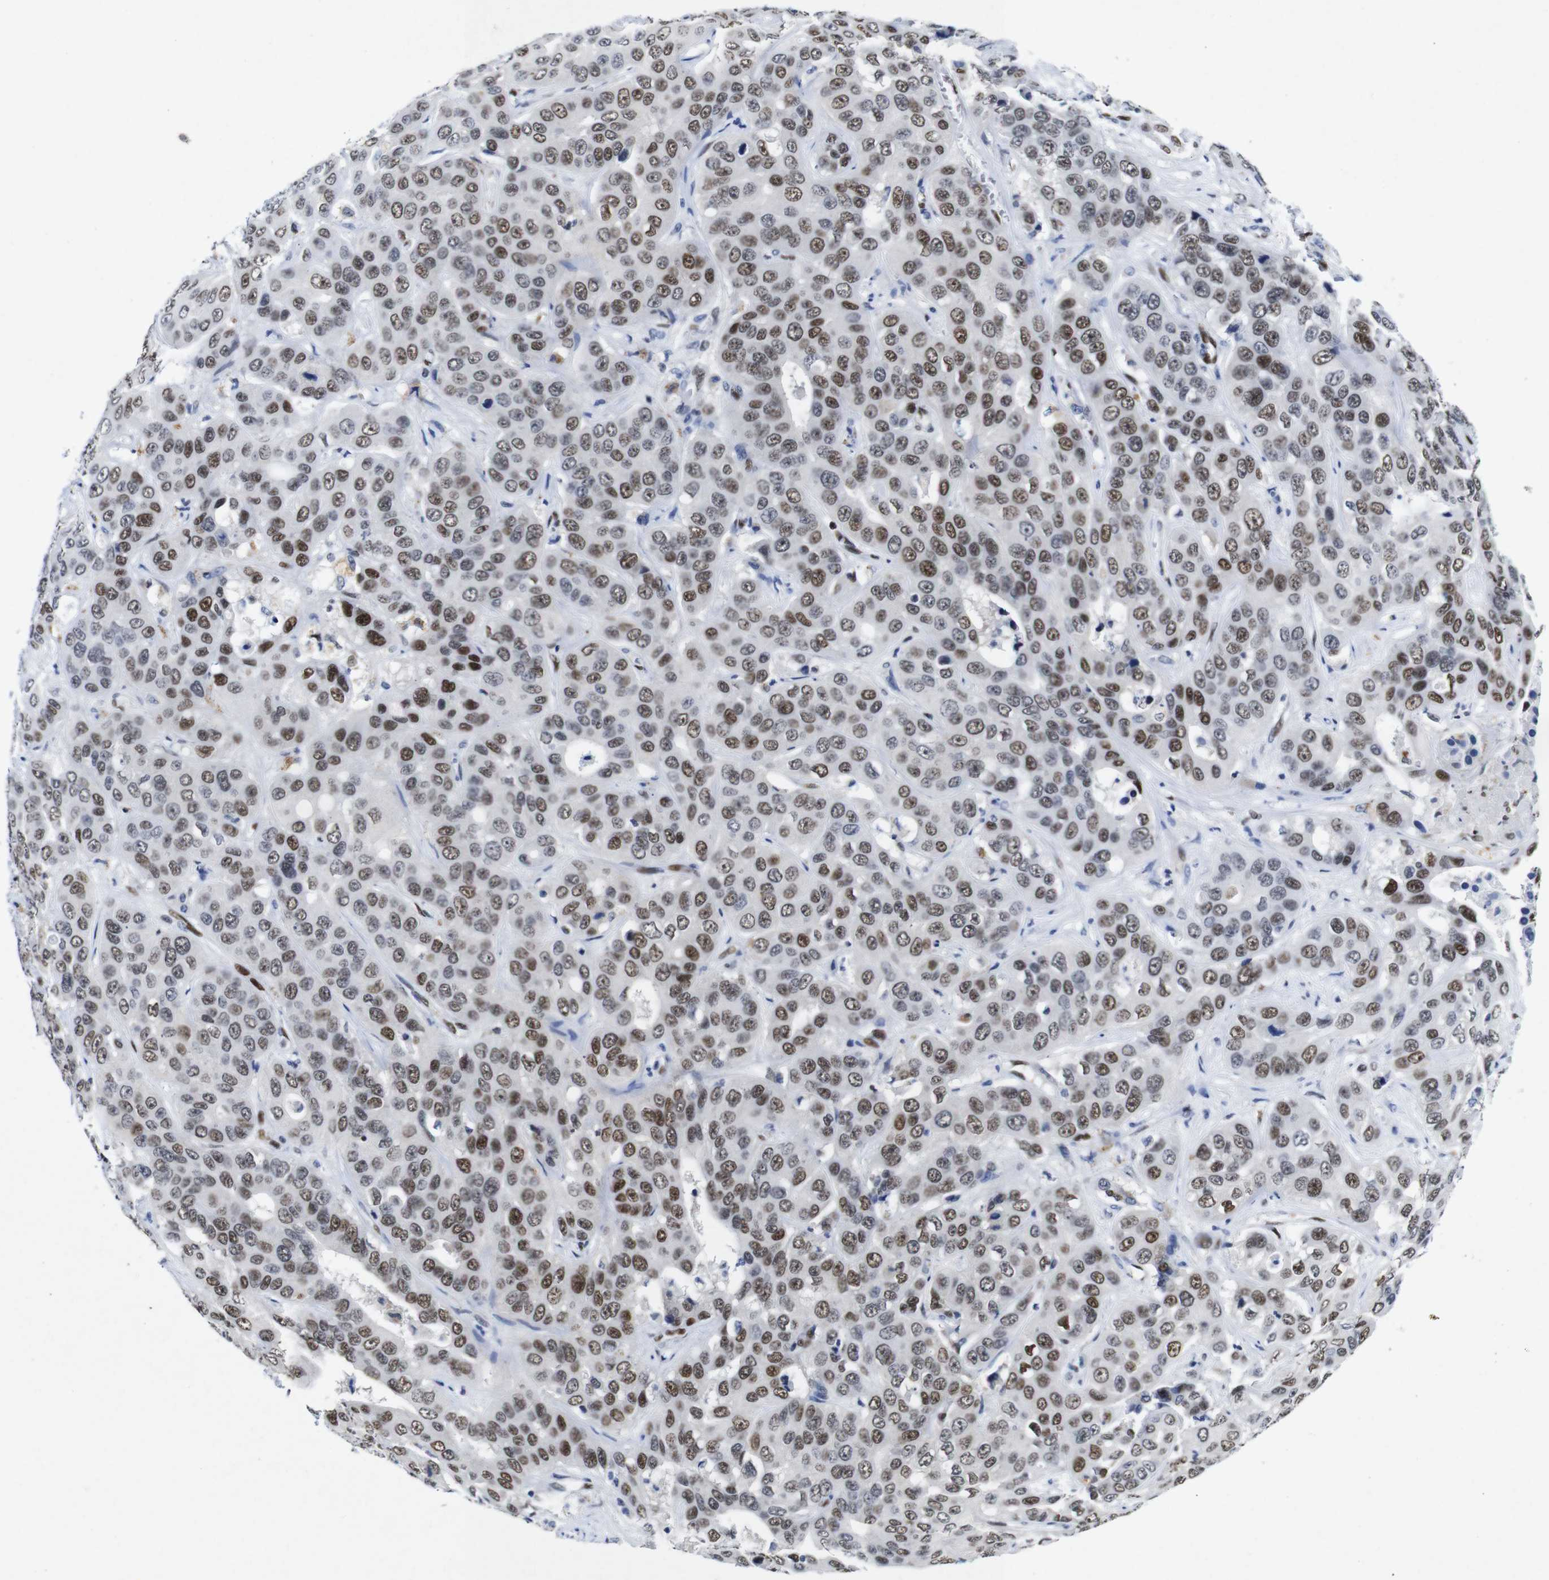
{"staining": {"intensity": "moderate", "quantity": ">75%", "location": "nuclear"}, "tissue": "liver cancer", "cell_type": "Tumor cells", "image_type": "cancer", "snomed": [{"axis": "morphology", "description": "Cholangiocarcinoma"}, {"axis": "topography", "description": "Liver"}], "caption": "Brown immunohistochemical staining in human liver cholangiocarcinoma displays moderate nuclear staining in approximately >75% of tumor cells.", "gene": "FOSL2", "patient": {"sex": "female", "age": 52}}